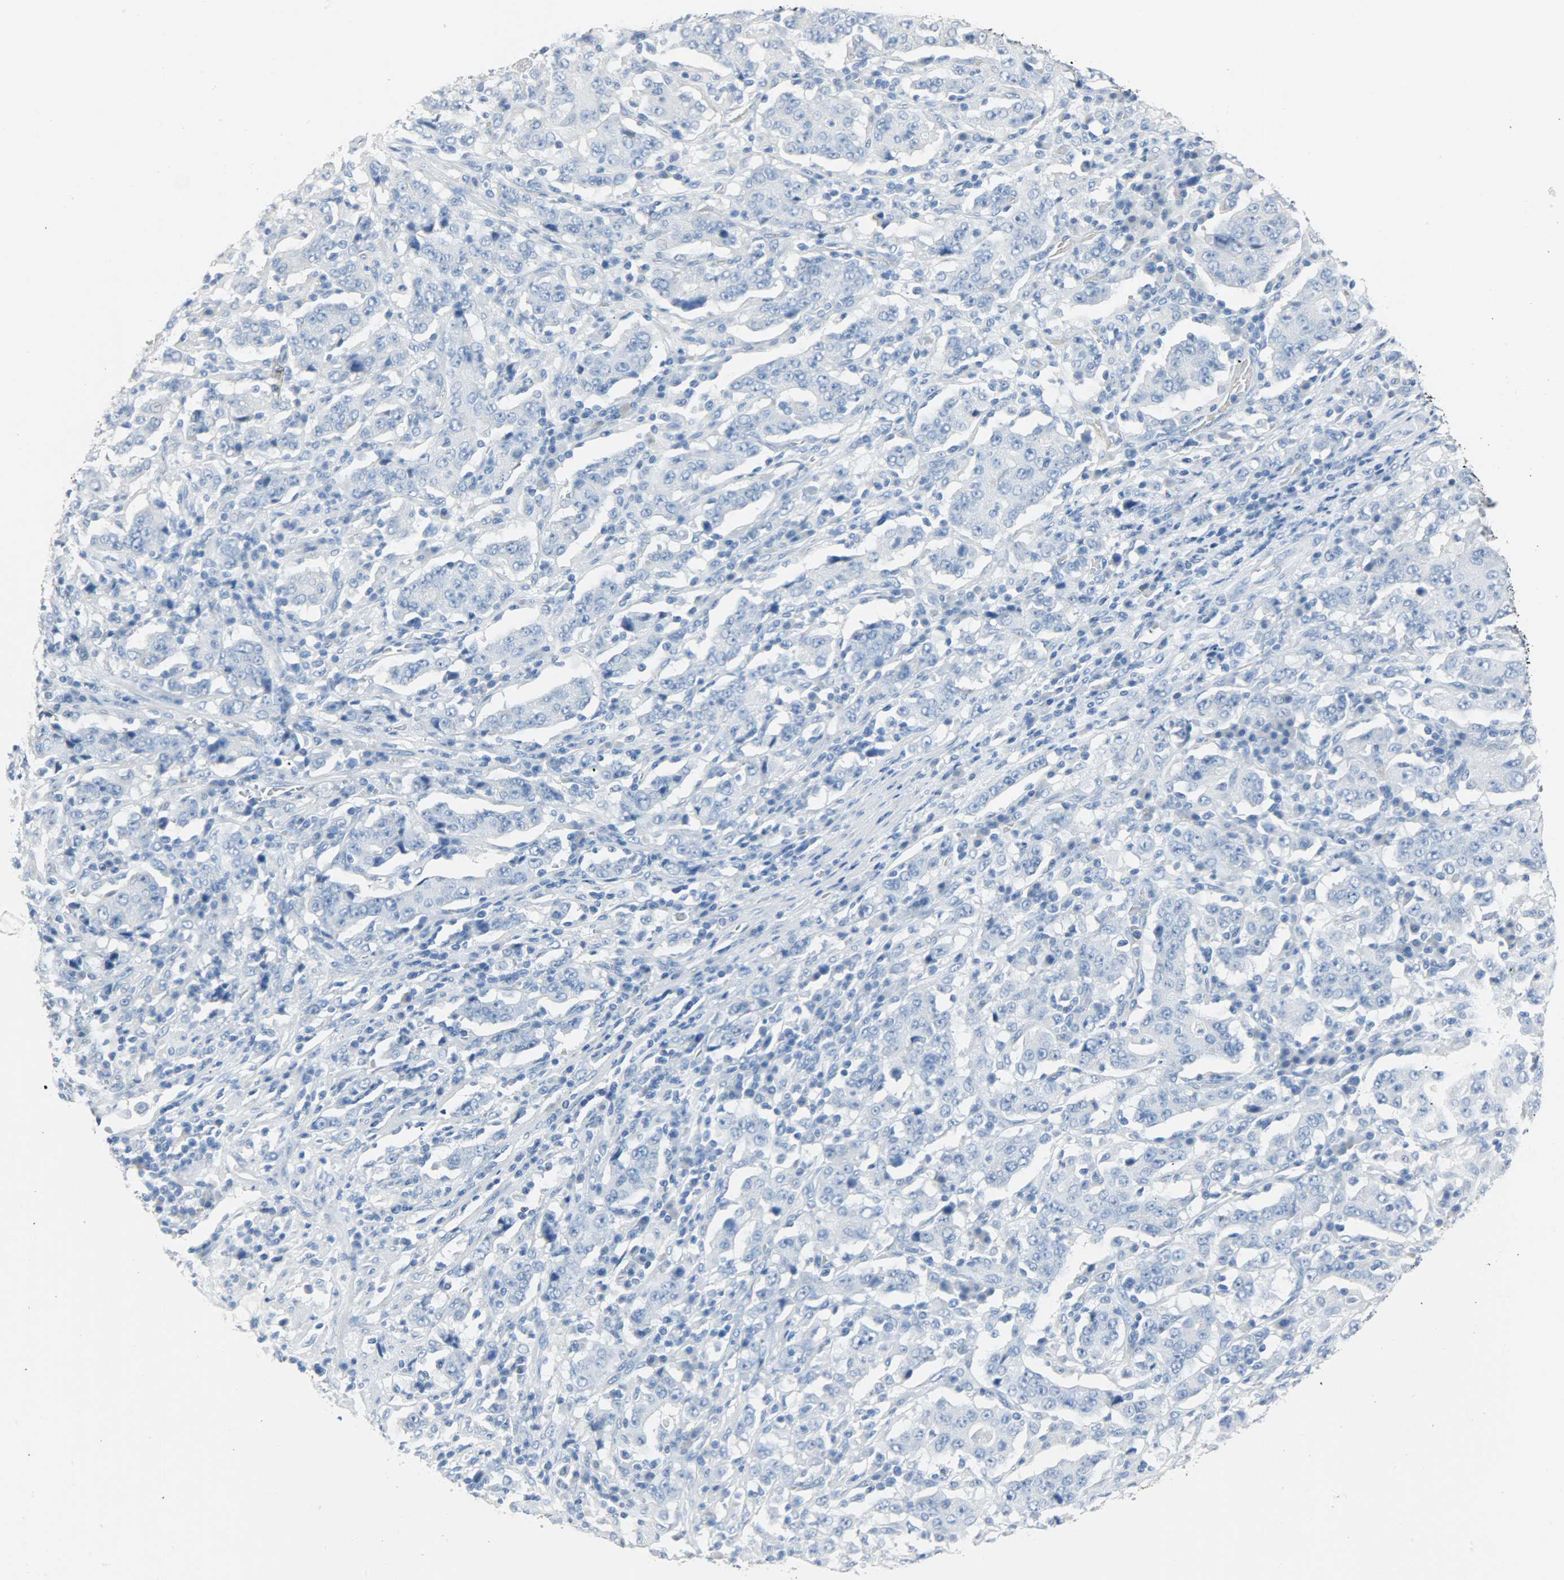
{"staining": {"intensity": "weak", "quantity": "<25%", "location": "cytoplasmic/membranous"}, "tissue": "stomach cancer", "cell_type": "Tumor cells", "image_type": "cancer", "snomed": [{"axis": "morphology", "description": "Normal tissue, NOS"}, {"axis": "morphology", "description": "Adenocarcinoma, NOS"}, {"axis": "topography", "description": "Stomach, upper"}, {"axis": "topography", "description": "Stomach"}], "caption": "Immunohistochemistry (IHC) image of human adenocarcinoma (stomach) stained for a protein (brown), which shows no staining in tumor cells.", "gene": "CA3", "patient": {"sex": "male", "age": 59}}